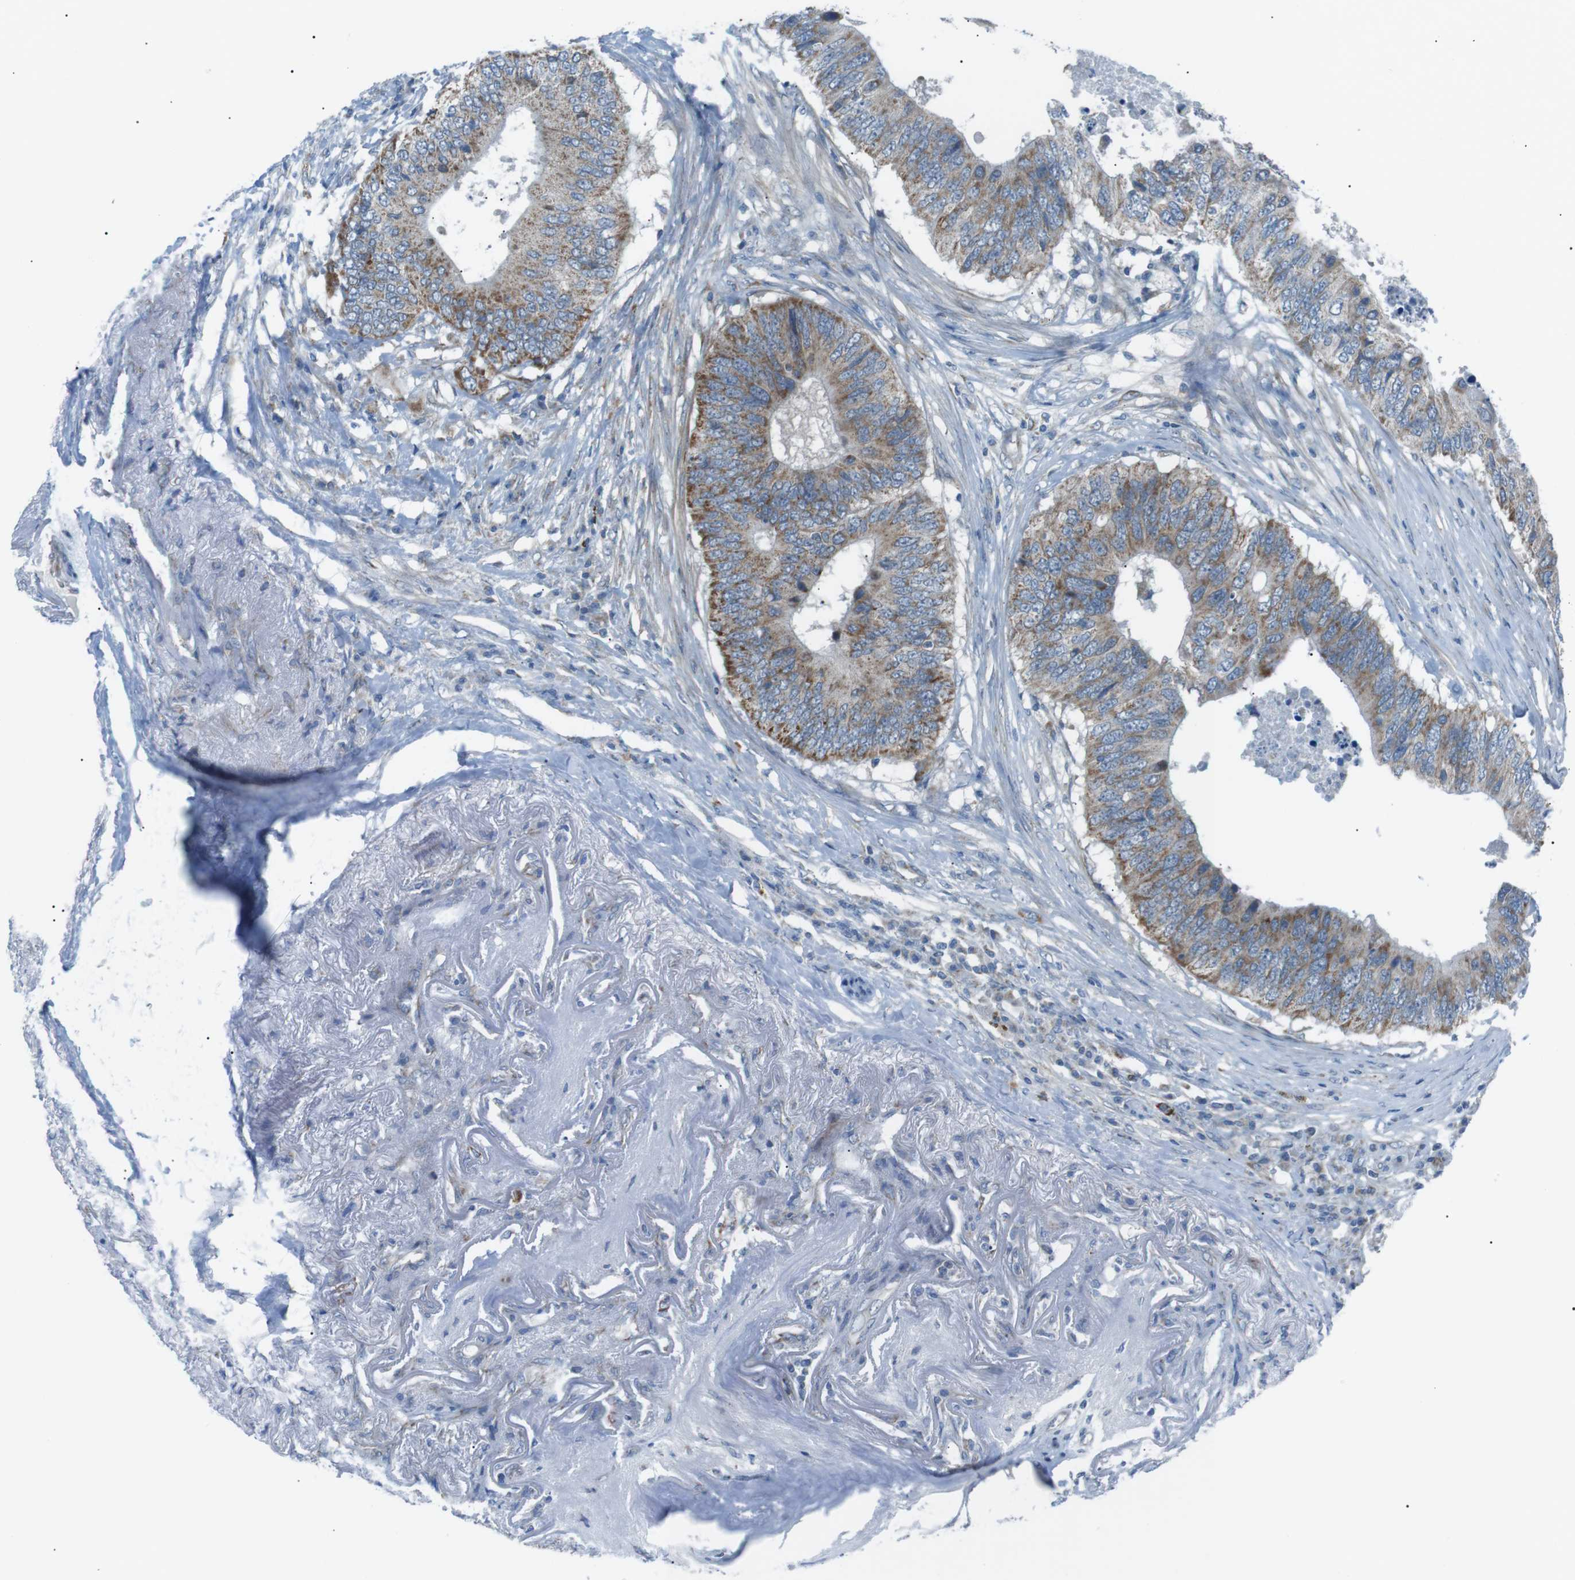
{"staining": {"intensity": "moderate", "quantity": ">75%", "location": "cytoplasmic/membranous"}, "tissue": "colorectal cancer", "cell_type": "Tumor cells", "image_type": "cancer", "snomed": [{"axis": "morphology", "description": "Adenocarcinoma, NOS"}, {"axis": "topography", "description": "Colon"}], "caption": "A brown stain labels moderate cytoplasmic/membranous staining of a protein in human colorectal adenocarcinoma tumor cells. (IHC, brightfield microscopy, high magnification).", "gene": "ARID5B", "patient": {"sex": "male", "age": 71}}